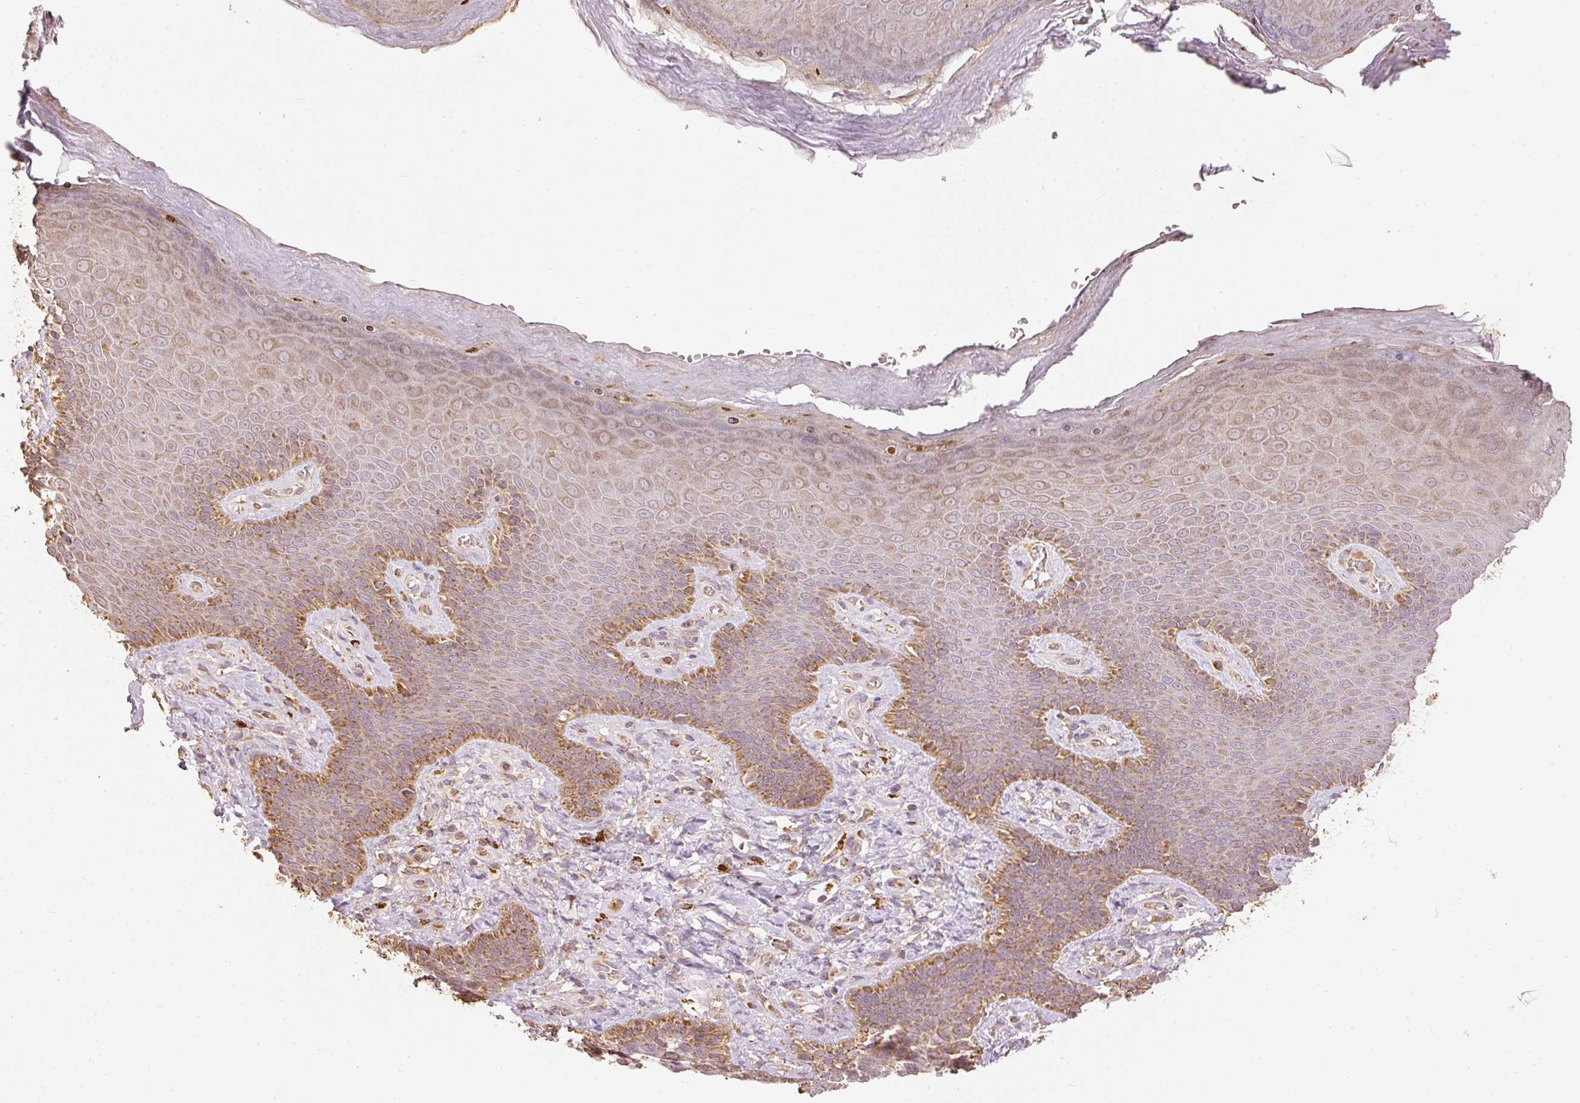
{"staining": {"intensity": "moderate", "quantity": ">75%", "location": "cytoplasmic/membranous"}, "tissue": "skin", "cell_type": "Epidermal cells", "image_type": "normal", "snomed": [{"axis": "morphology", "description": "Normal tissue, NOS"}, {"axis": "topography", "description": "Anal"}, {"axis": "topography", "description": "Peripheral nerve tissue"}], "caption": "Skin stained with DAB immunohistochemistry (IHC) displays medium levels of moderate cytoplasmic/membranous staining in about >75% of epidermal cells. The protein is shown in brown color, while the nuclei are stained blue.", "gene": "PSENEN", "patient": {"sex": "male", "age": 53}}